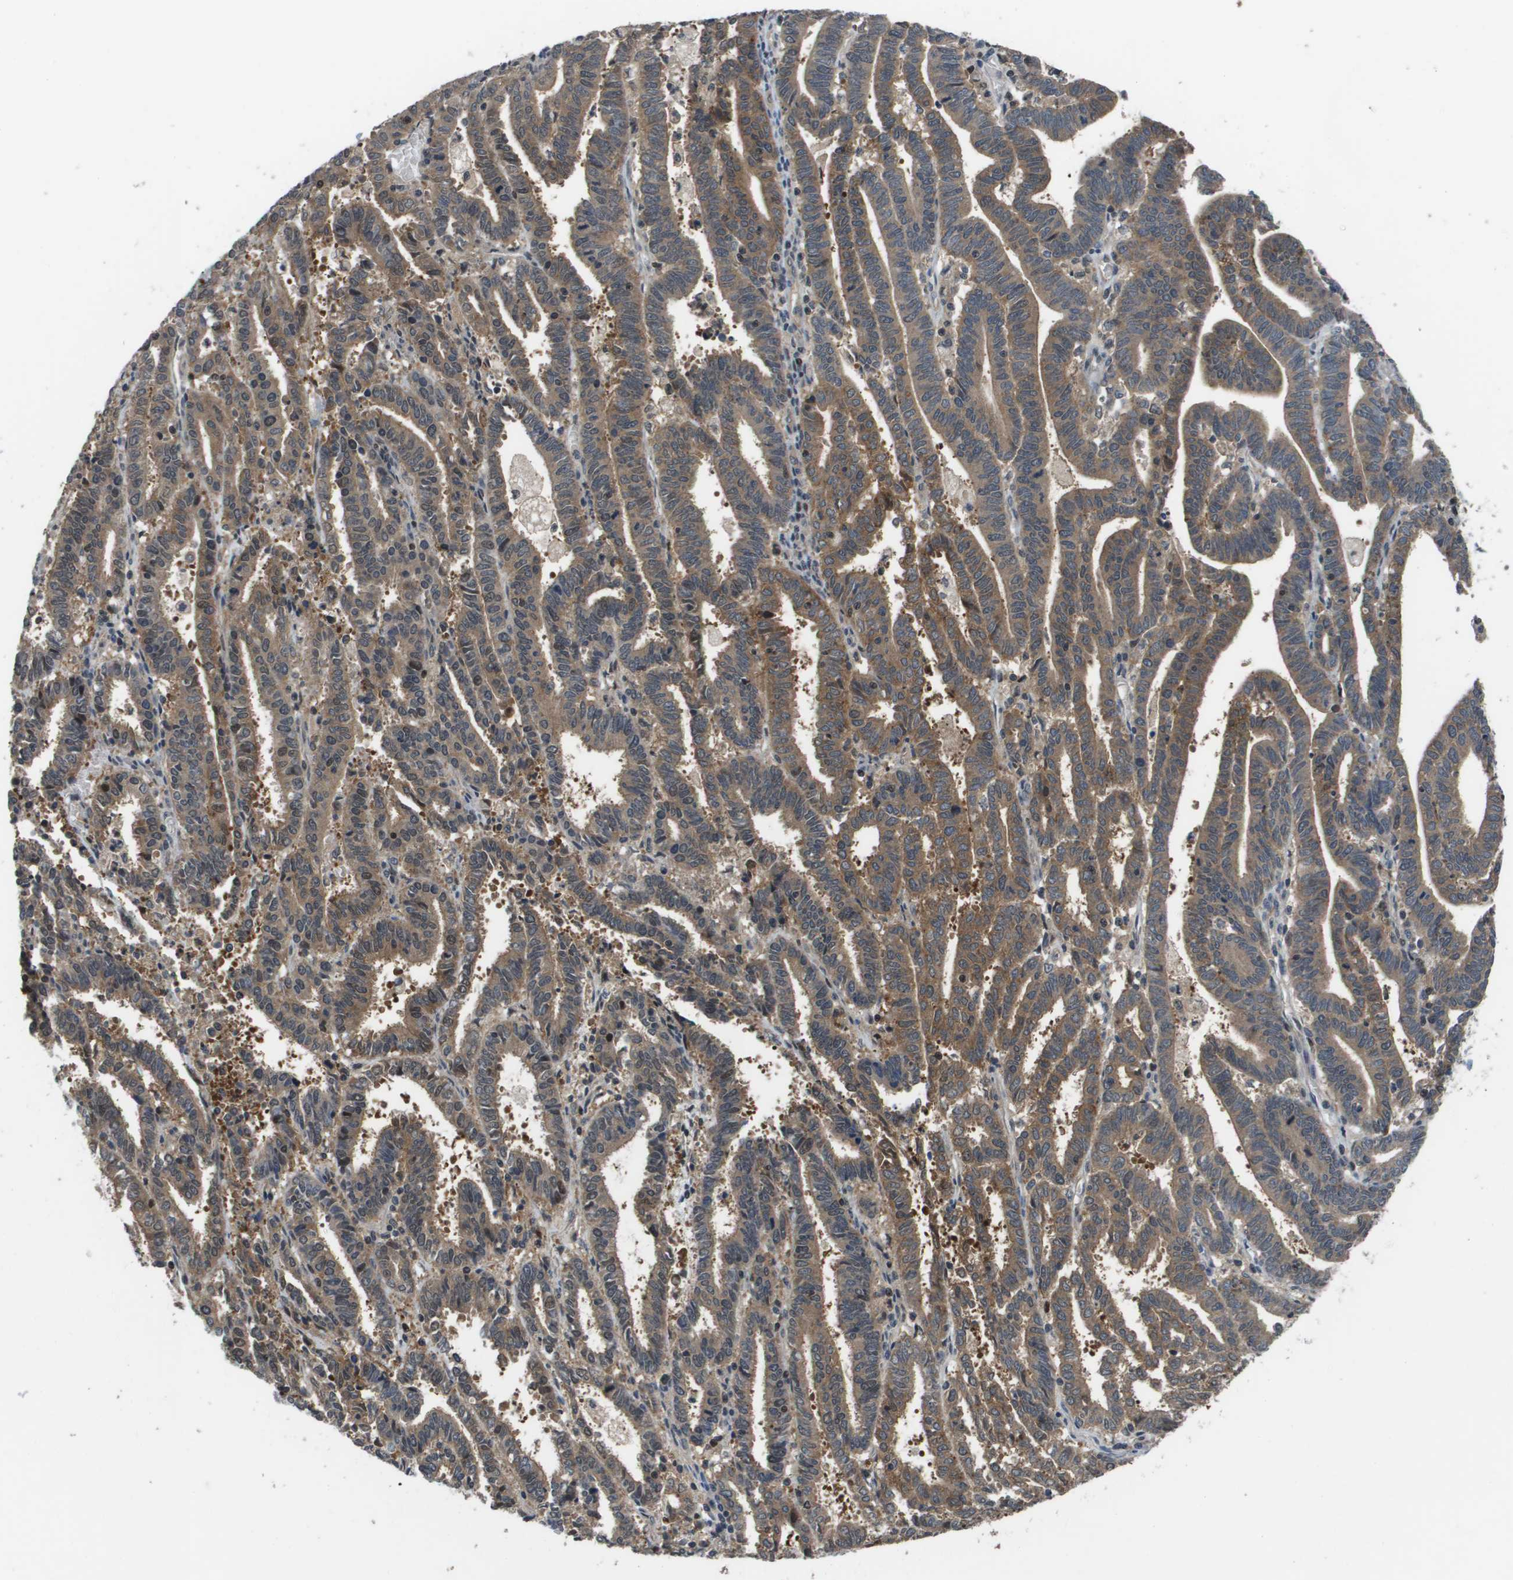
{"staining": {"intensity": "moderate", "quantity": ">75%", "location": "cytoplasmic/membranous"}, "tissue": "endometrial cancer", "cell_type": "Tumor cells", "image_type": "cancer", "snomed": [{"axis": "morphology", "description": "Adenocarcinoma, NOS"}, {"axis": "topography", "description": "Uterus"}], "caption": "Immunohistochemistry image of adenocarcinoma (endometrial) stained for a protein (brown), which demonstrates medium levels of moderate cytoplasmic/membranous positivity in about >75% of tumor cells.", "gene": "ENPP5", "patient": {"sex": "female", "age": 83}}